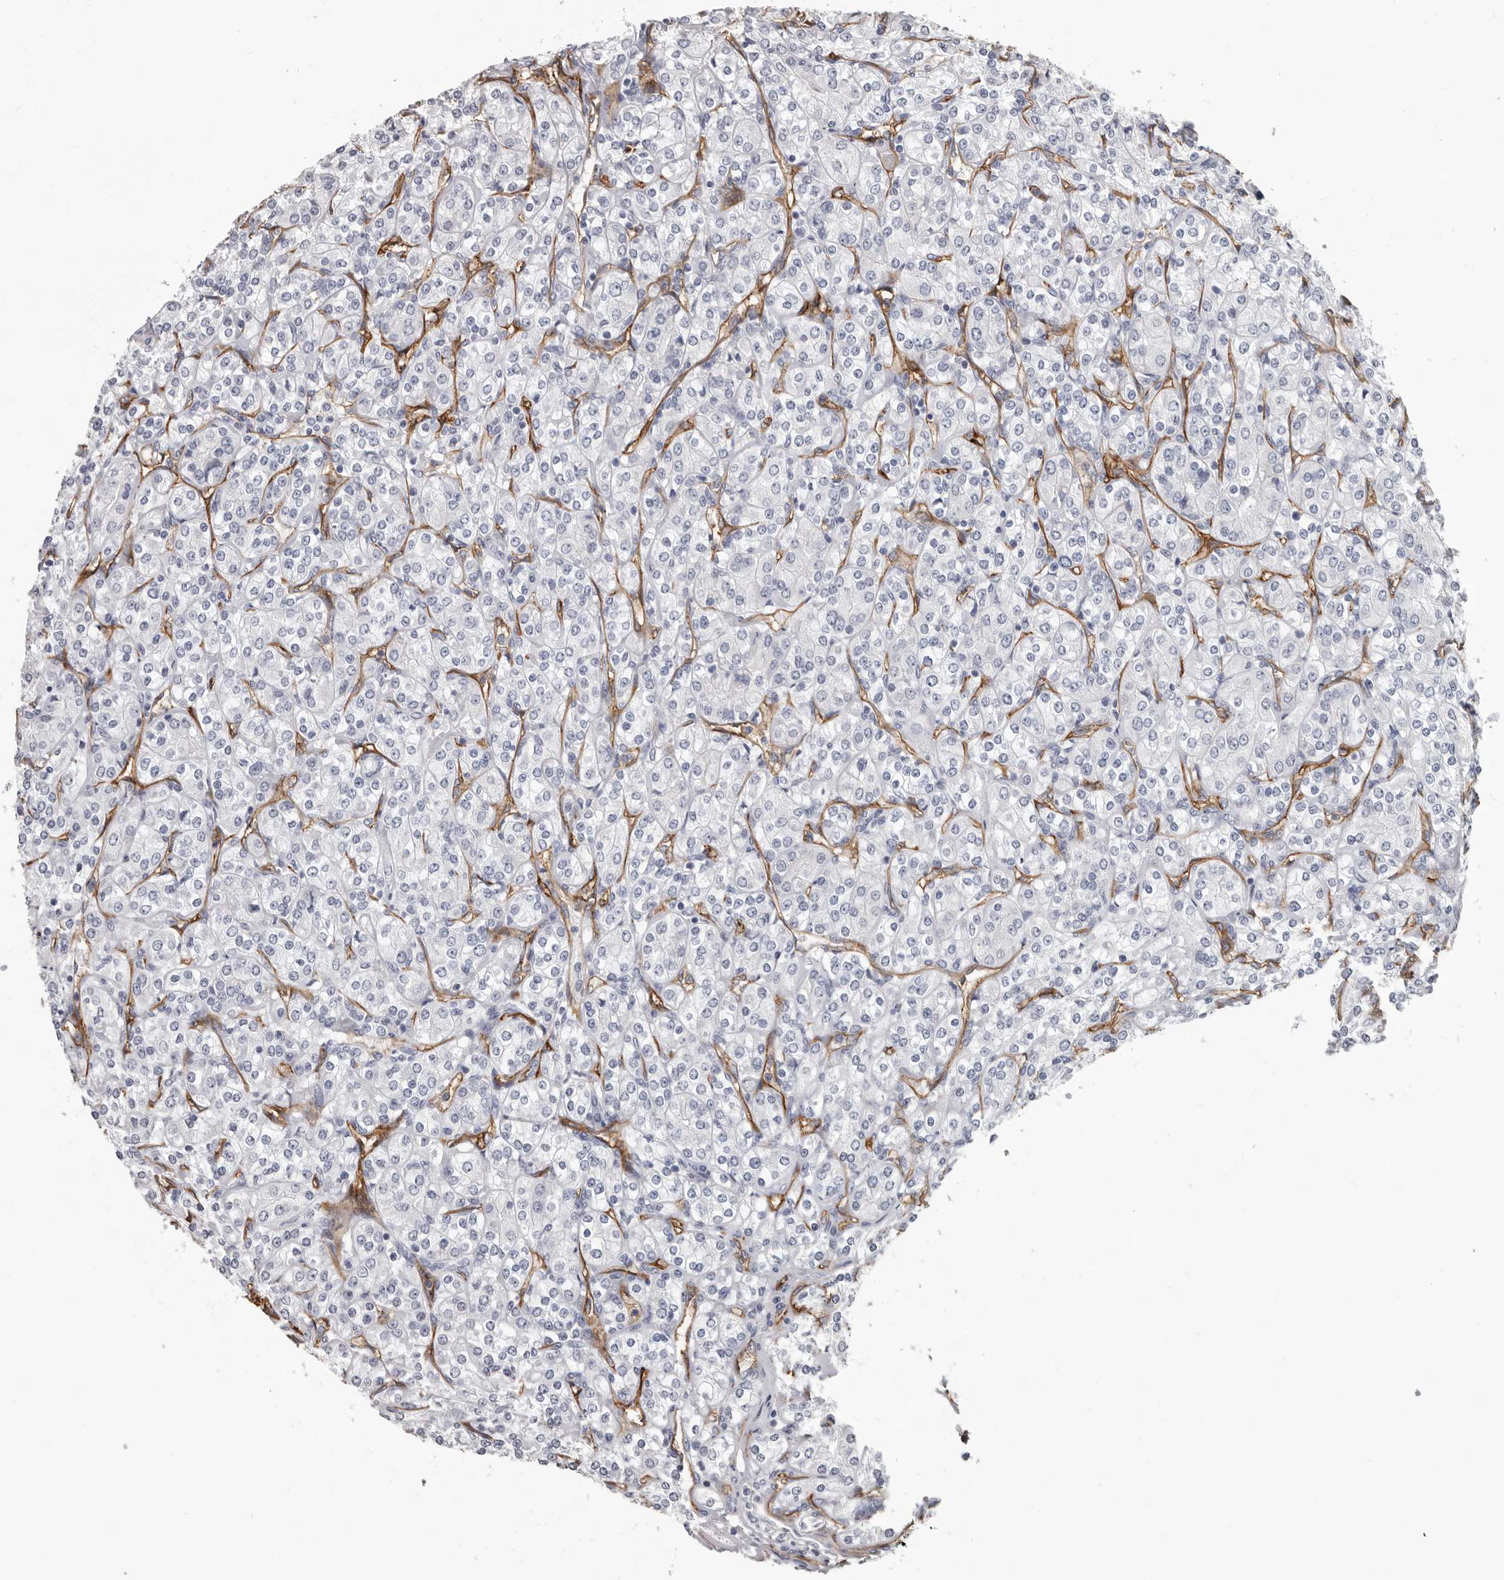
{"staining": {"intensity": "negative", "quantity": "none", "location": "none"}, "tissue": "renal cancer", "cell_type": "Tumor cells", "image_type": "cancer", "snomed": [{"axis": "morphology", "description": "Adenocarcinoma, NOS"}, {"axis": "topography", "description": "Kidney"}], "caption": "The image displays no staining of tumor cells in renal adenocarcinoma. The staining is performed using DAB (3,3'-diaminobenzidine) brown chromogen with nuclei counter-stained in using hematoxylin.", "gene": "ADGRL4", "patient": {"sex": "male", "age": 77}}